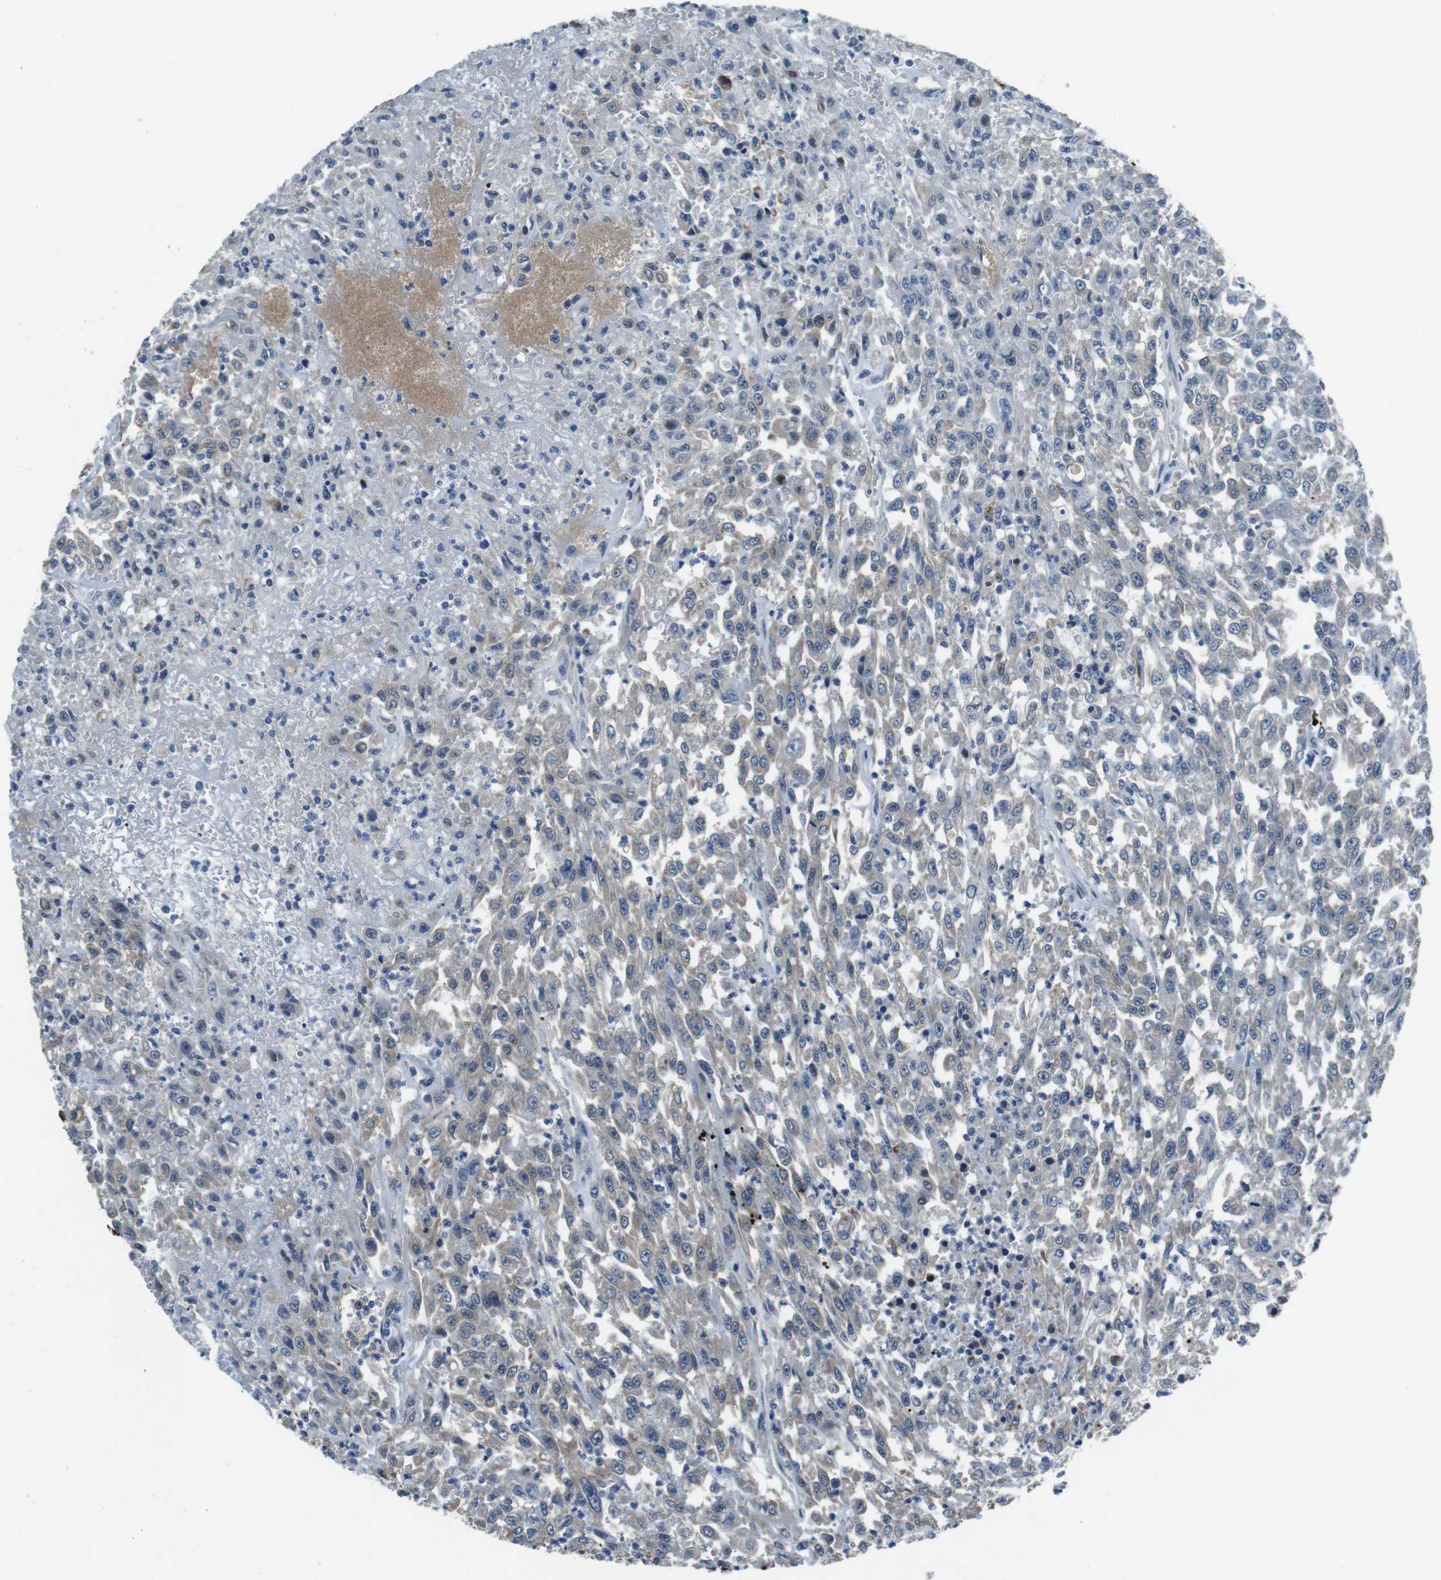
{"staining": {"intensity": "weak", "quantity": "<25%", "location": "cytoplasmic/membranous"}, "tissue": "urothelial cancer", "cell_type": "Tumor cells", "image_type": "cancer", "snomed": [{"axis": "morphology", "description": "Urothelial carcinoma, High grade"}, {"axis": "topography", "description": "Urinary bladder"}], "caption": "Tumor cells show no significant protein expression in urothelial carcinoma (high-grade). (Stains: DAB (3,3'-diaminobenzidine) immunohistochemistry with hematoxylin counter stain, Microscopy: brightfield microscopy at high magnification).", "gene": "LRRC49", "patient": {"sex": "male", "age": 46}}